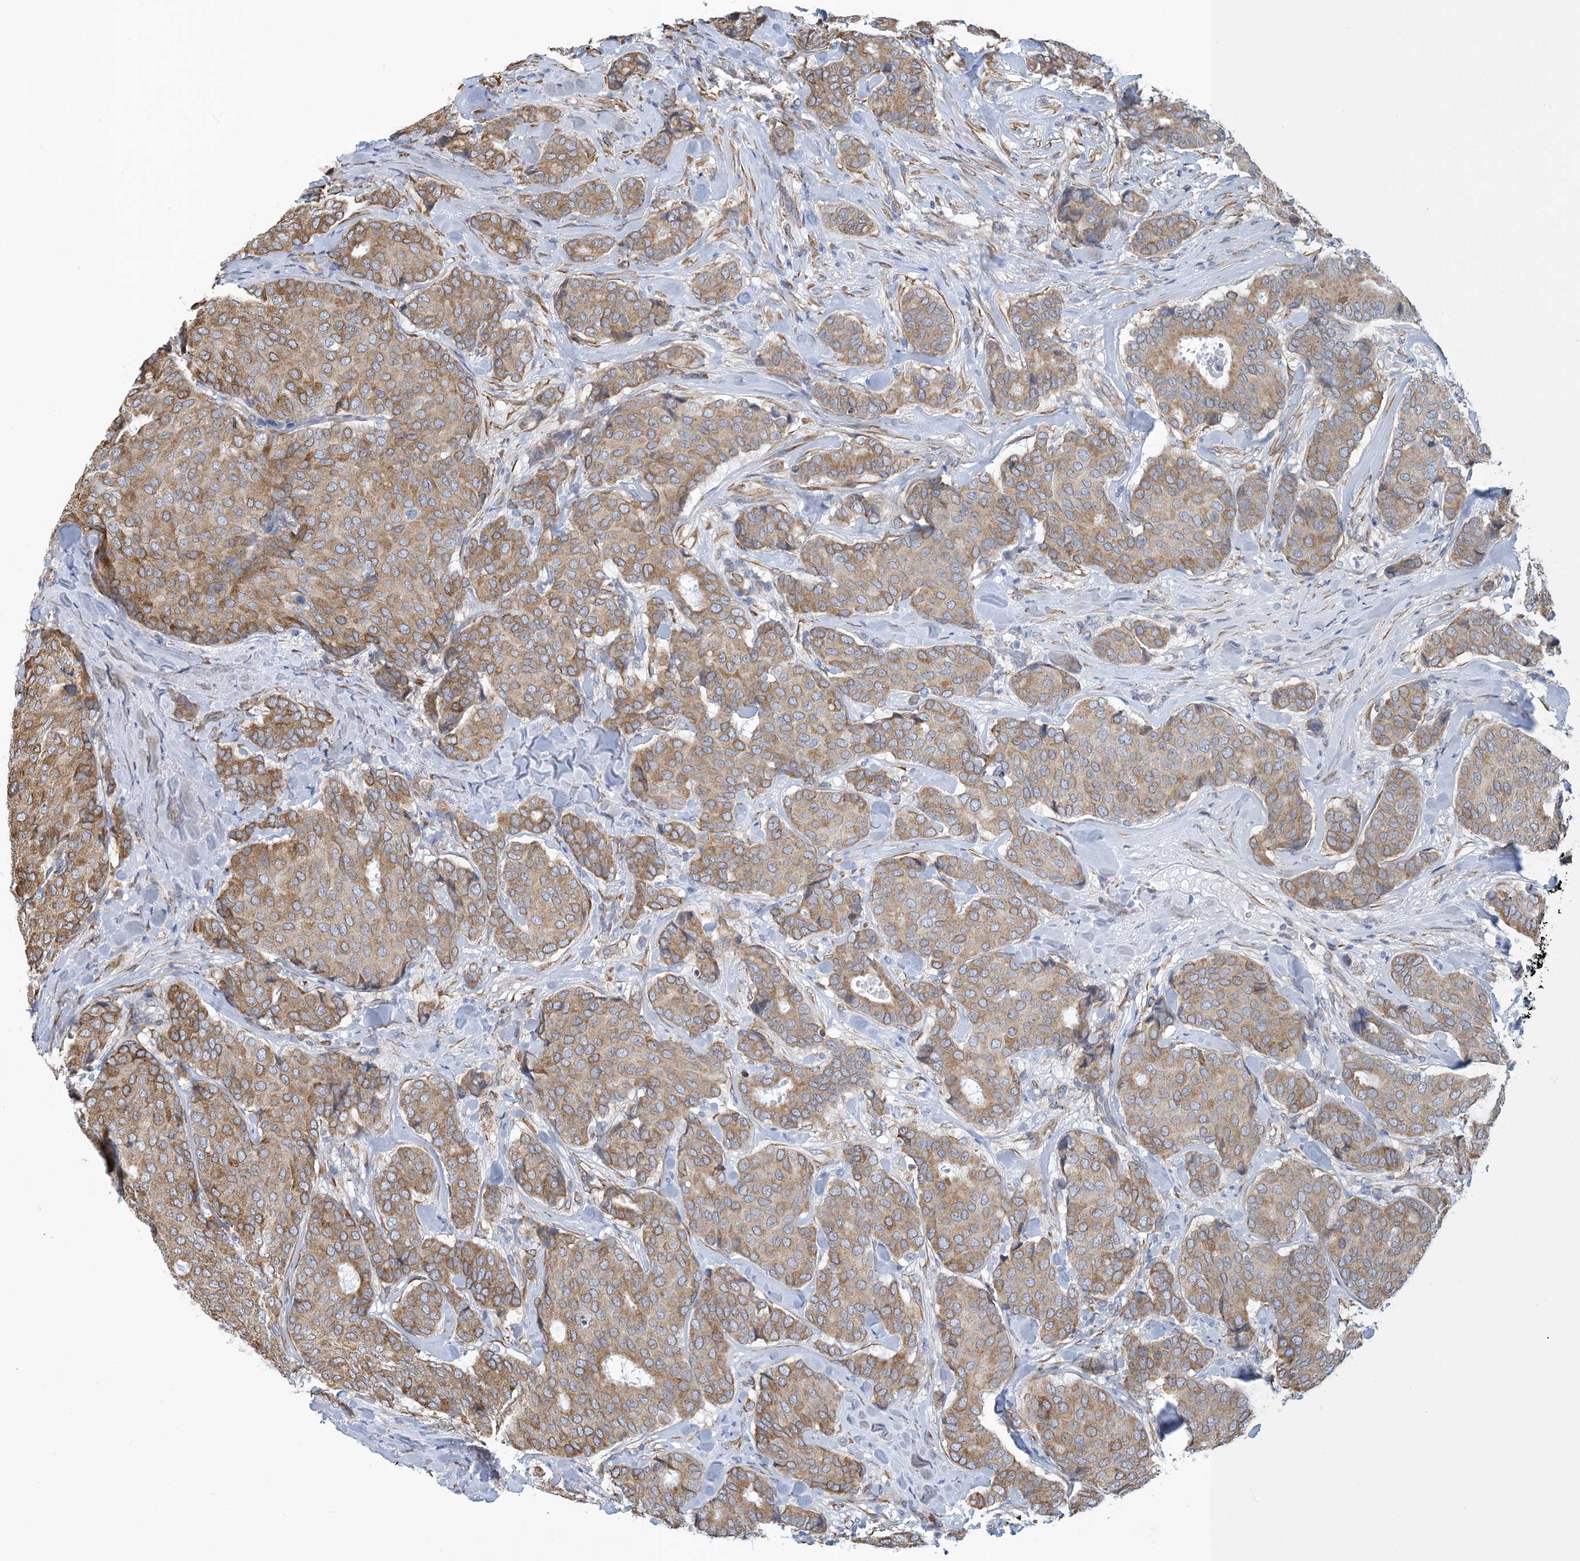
{"staining": {"intensity": "moderate", "quantity": ">75%", "location": "cytoplasmic/membranous"}, "tissue": "breast cancer", "cell_type": "Tumor cells", "image_type": "cancer", "snomed": [{"axis": "morphology", "description": "Duct carcinoma"}, {"axis": "topography", "description": "Breast"}], "caption": "Immunohistochemical staining of human breast invasive ductal carcinoma shows medium levels of moderate cytoplasmic/membranous staining in approximately >75% of tumor cells. (DAB = brown stain, brightfield microscopy at high magnification).", "gene": "CCDC14", "patient": {"sex": "female", "age": 75}}